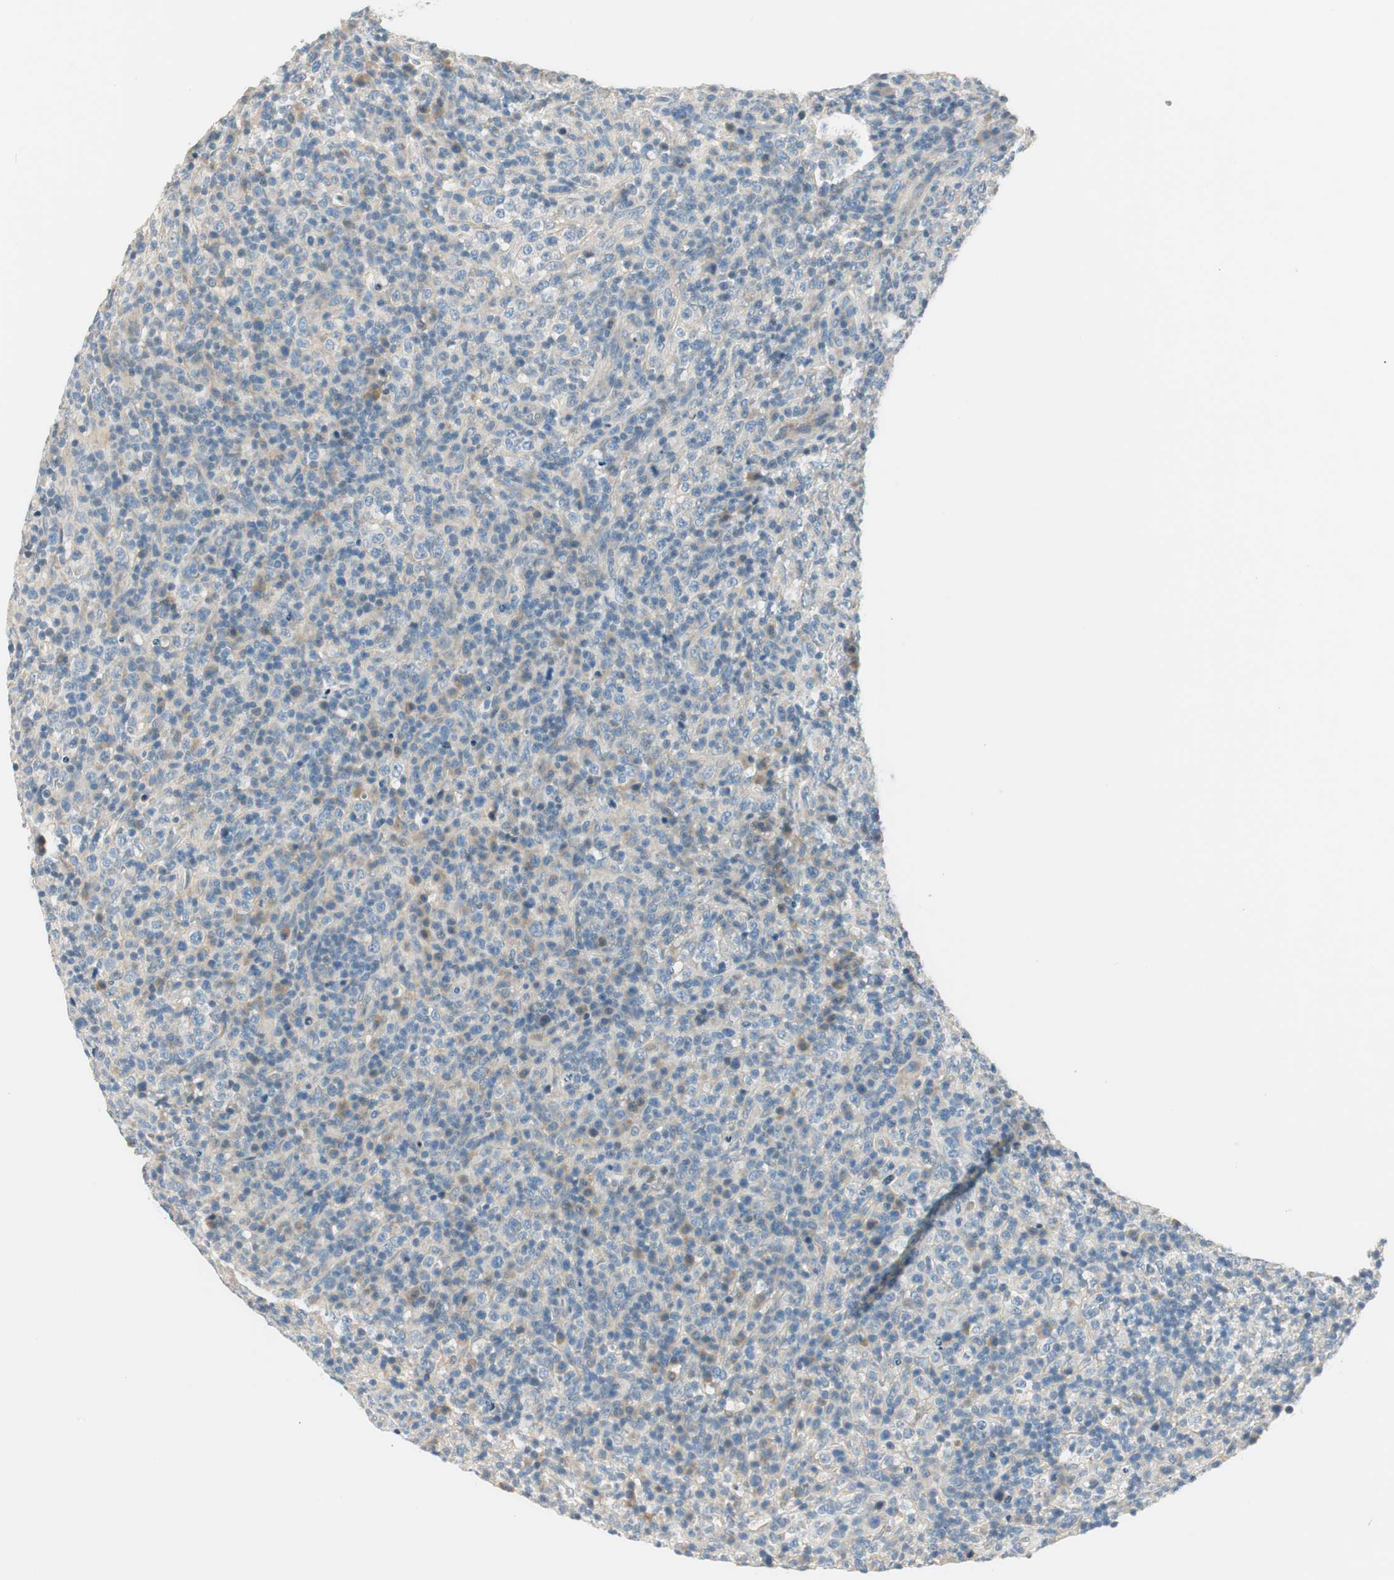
{"staining": {"intensity": "negative", "quantity": "none", "location": "none"}, "tissue": "lymphoma", "cell_type": "Tumor cells", "image_type": "cancer", "snomed": [{"axis": "morphology", "description": "Malignant lymphoma, non-Hodgkin's type, High grade"}, {"axis": "topography", "description": "Lymph node"}], "caption": "This micrograph is of malignant lymphoma, non-Hodgkin's type (high-grade) stained with immunohistochemistry (IHC) to label a protein in brown with the nuclei are counter-stained blue. There is no staining in tumor cells.", "gene": "TACR3", "patient": {"sex": "female", "age": 76}}